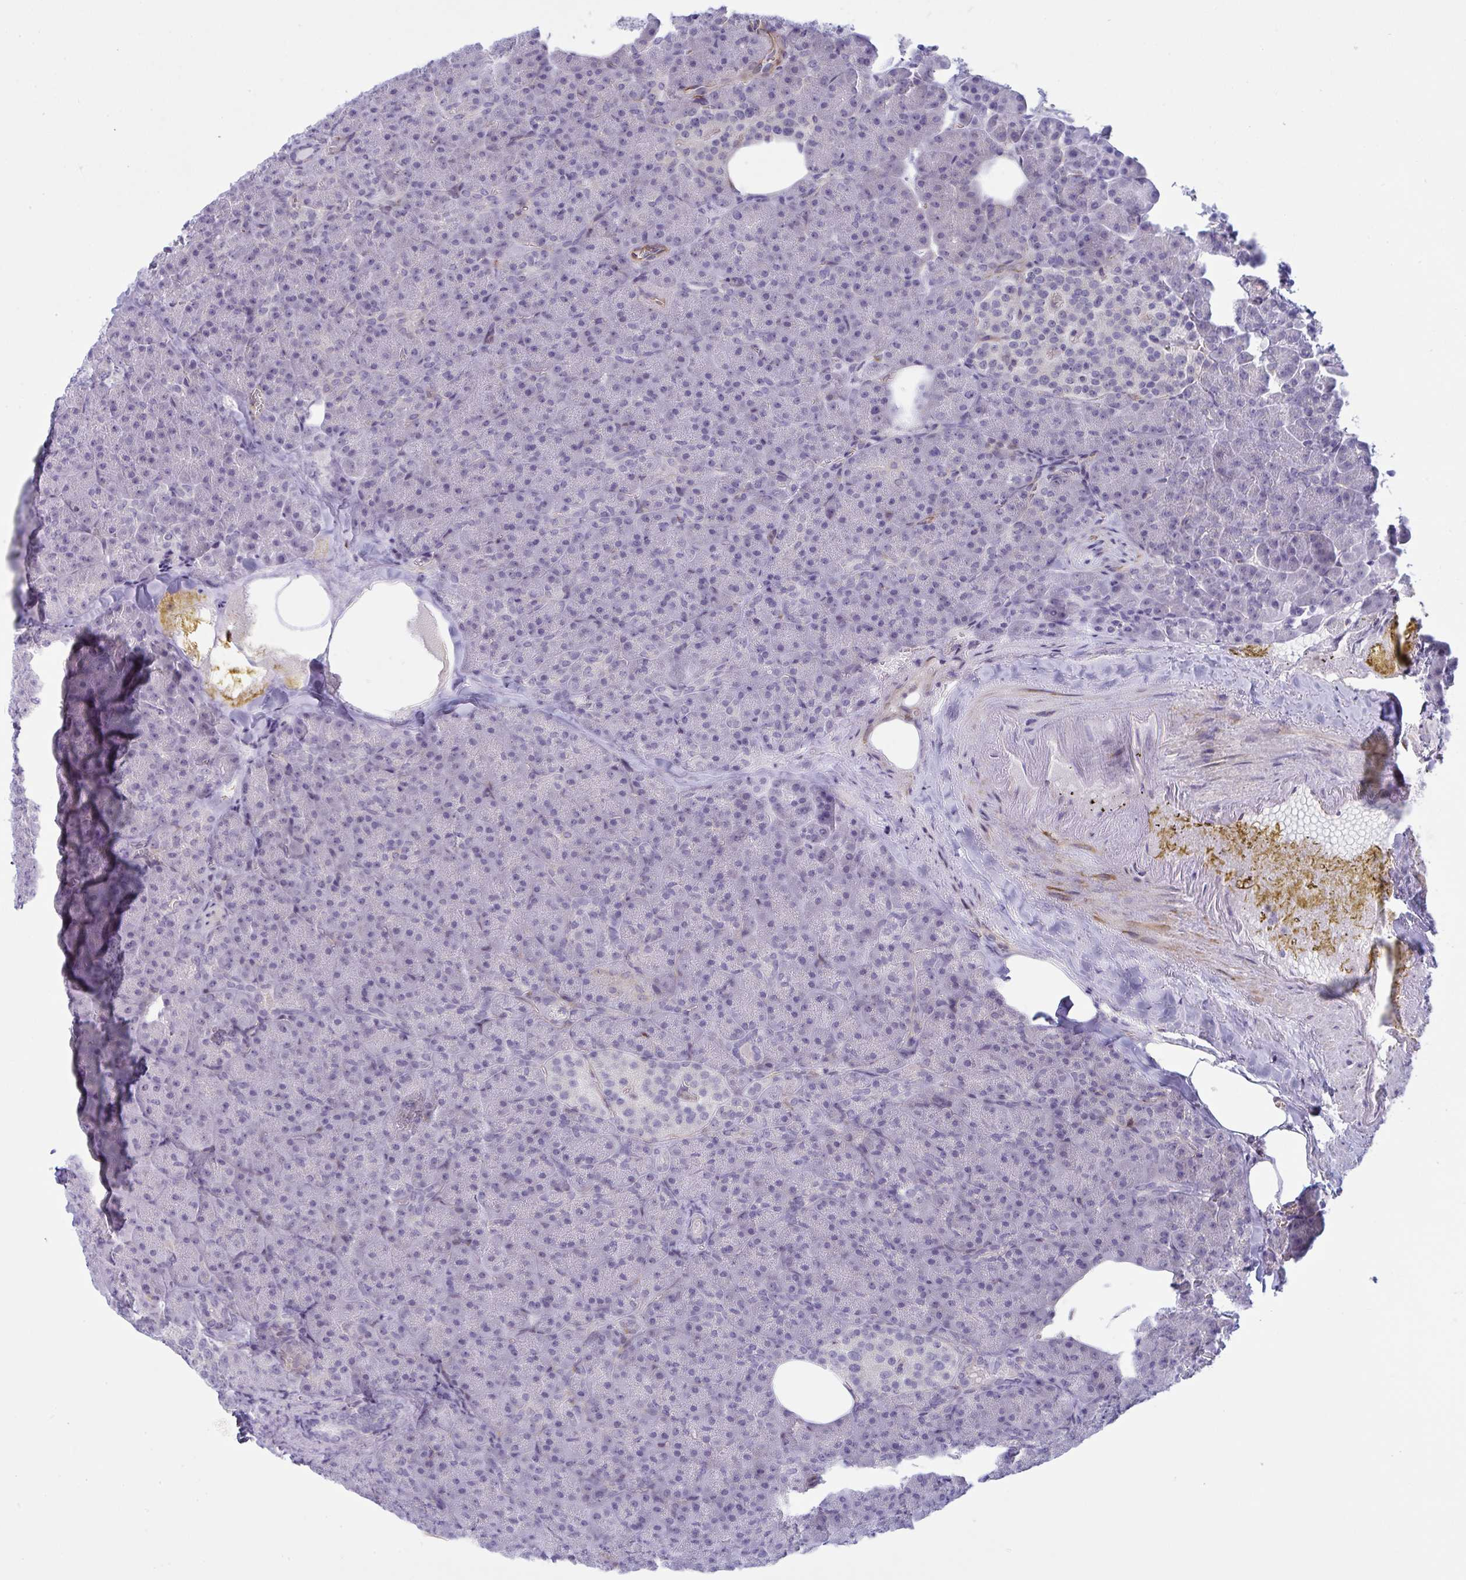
{"staining": {"intensity": "negative", "quantity": "none", "location": "none"}, "tissue": "pancreas", "cell_type": "Exocrine glandular cells", "image_type": "normal", "snomed": [{"axis": "morphology", "description": "Normal tissue, NOS"}, {"axis": "topography", "description": "Pancreas"}], "caption": "DAB (3,3'-diaminobenzidine) immunohistochemical staining of benign pancreas demonstrates no significant expression in exocrine glandular cells.", "gene": "DCBLD1", "patient": {"sex": "female", "age": 74}}